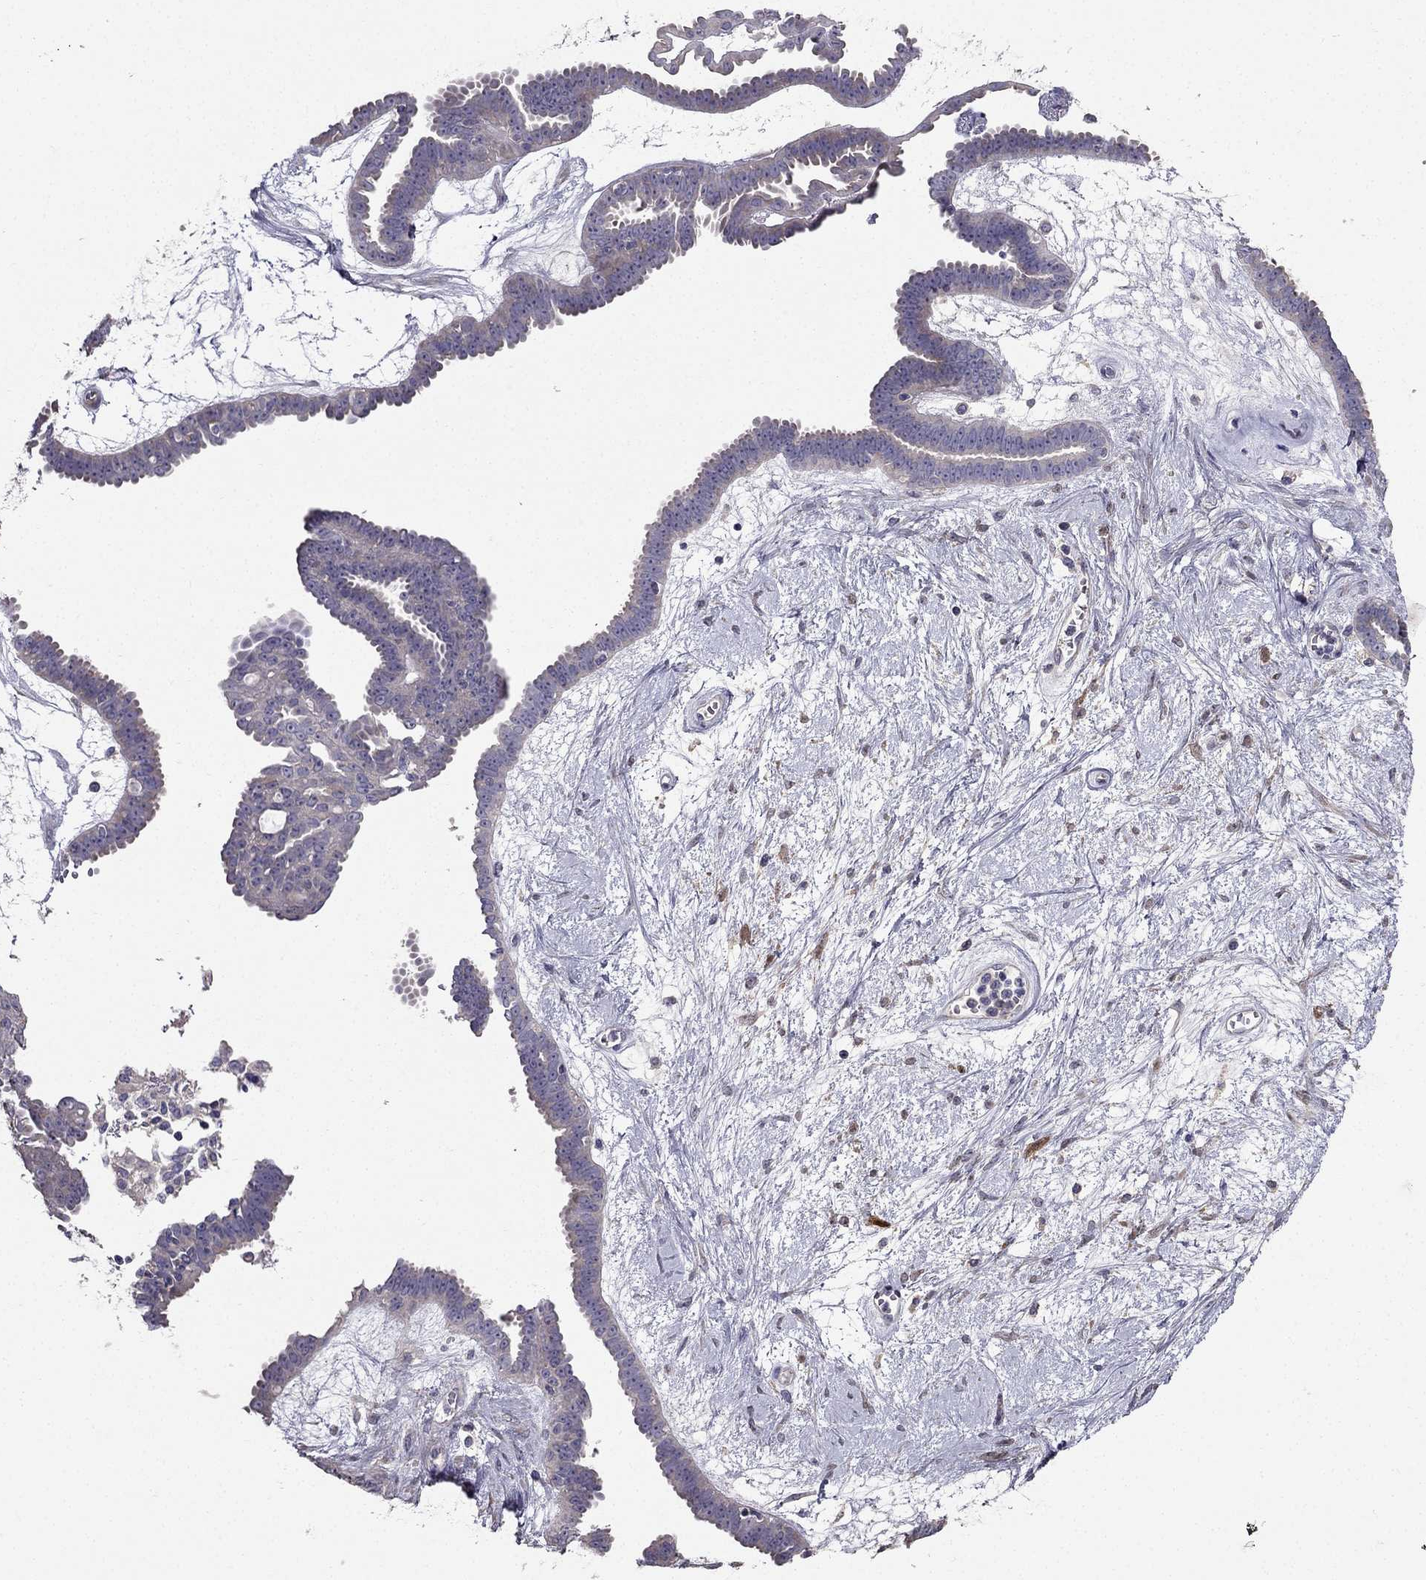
{"staining": {"intensity": "weak", "quantity": "<25%", "location": "cytoplasmic/membranous"}, "tissue": "ovarian cancer", "cell_type": "Tumor cells", "image_type": "cancer", "snomed": [{"axis": "morphology", "description": "Cystadenocarcinoma, serous, NOS"}, {"axis": "topography", "description": "Ovary"}], "caption": "Serous cystadenocarcinoma (ovarian) stained for a protein using immunohistochemistry demonstrates no expression tumor cells.", "gene": "AS3MT", "patient": {"sex": "female", "age": 71}}